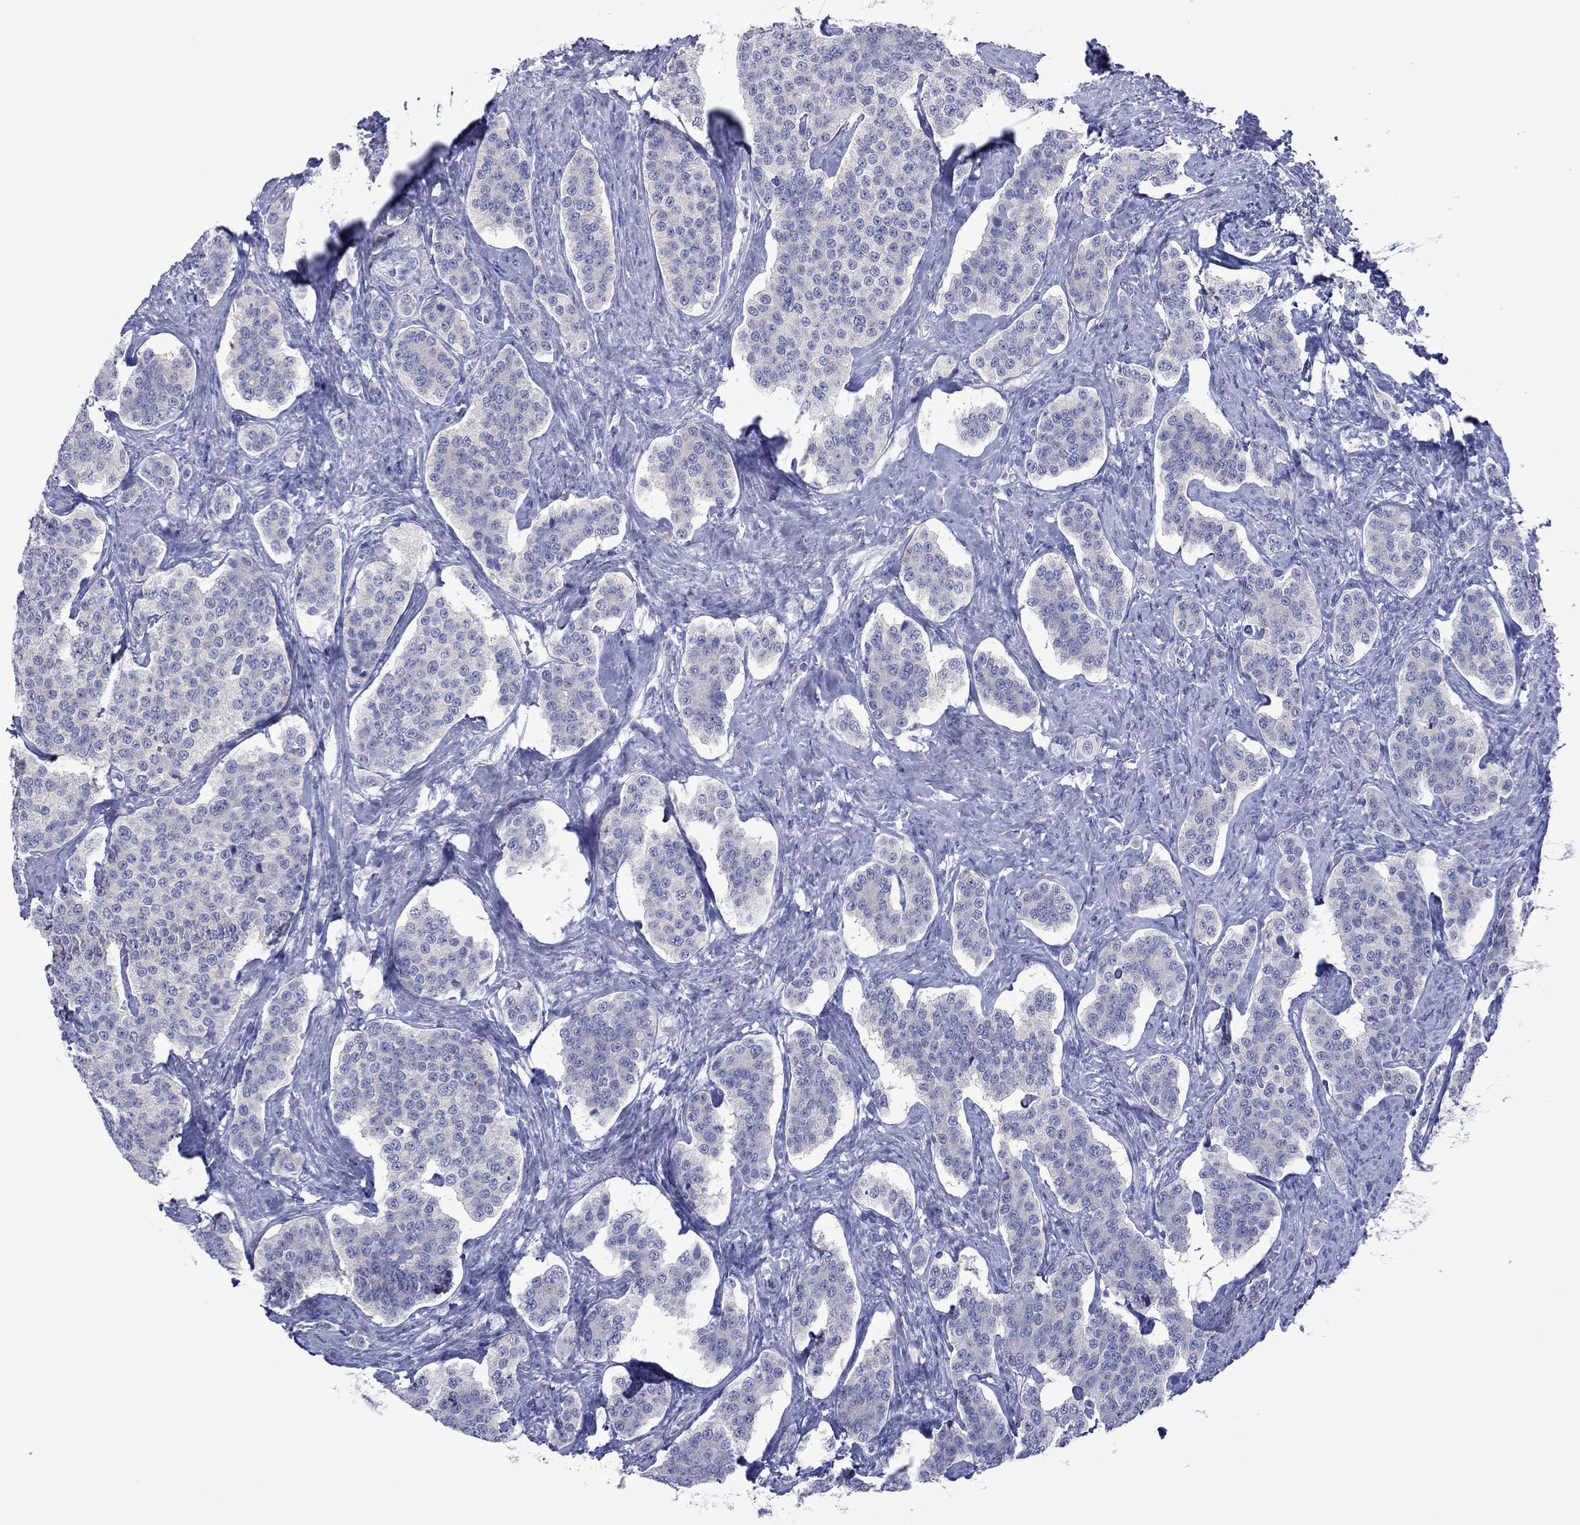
{"staining": {"intensity": "negative", "quantity": "none", "location": "none"}, "tissue": "carcinoid", "cell_type": "Tumor cells", "image_type": "cancer", "snomed": [{"axis": "morphology", "description": "Carcinoid, malignant, NOS"}, {"axis": "topography", "description": "Small intestine"}], "caption": "Protein analysis of malignant carcinoid shows no significant staining in tumor cells. The staining was performed using DAB to visualize the protein expression in brown, while the nuclei were stained in blue with hematoxylin (Magnification: 20x).", "gene": "MLANA", "patient": {"sex": "female", "age": 58}}